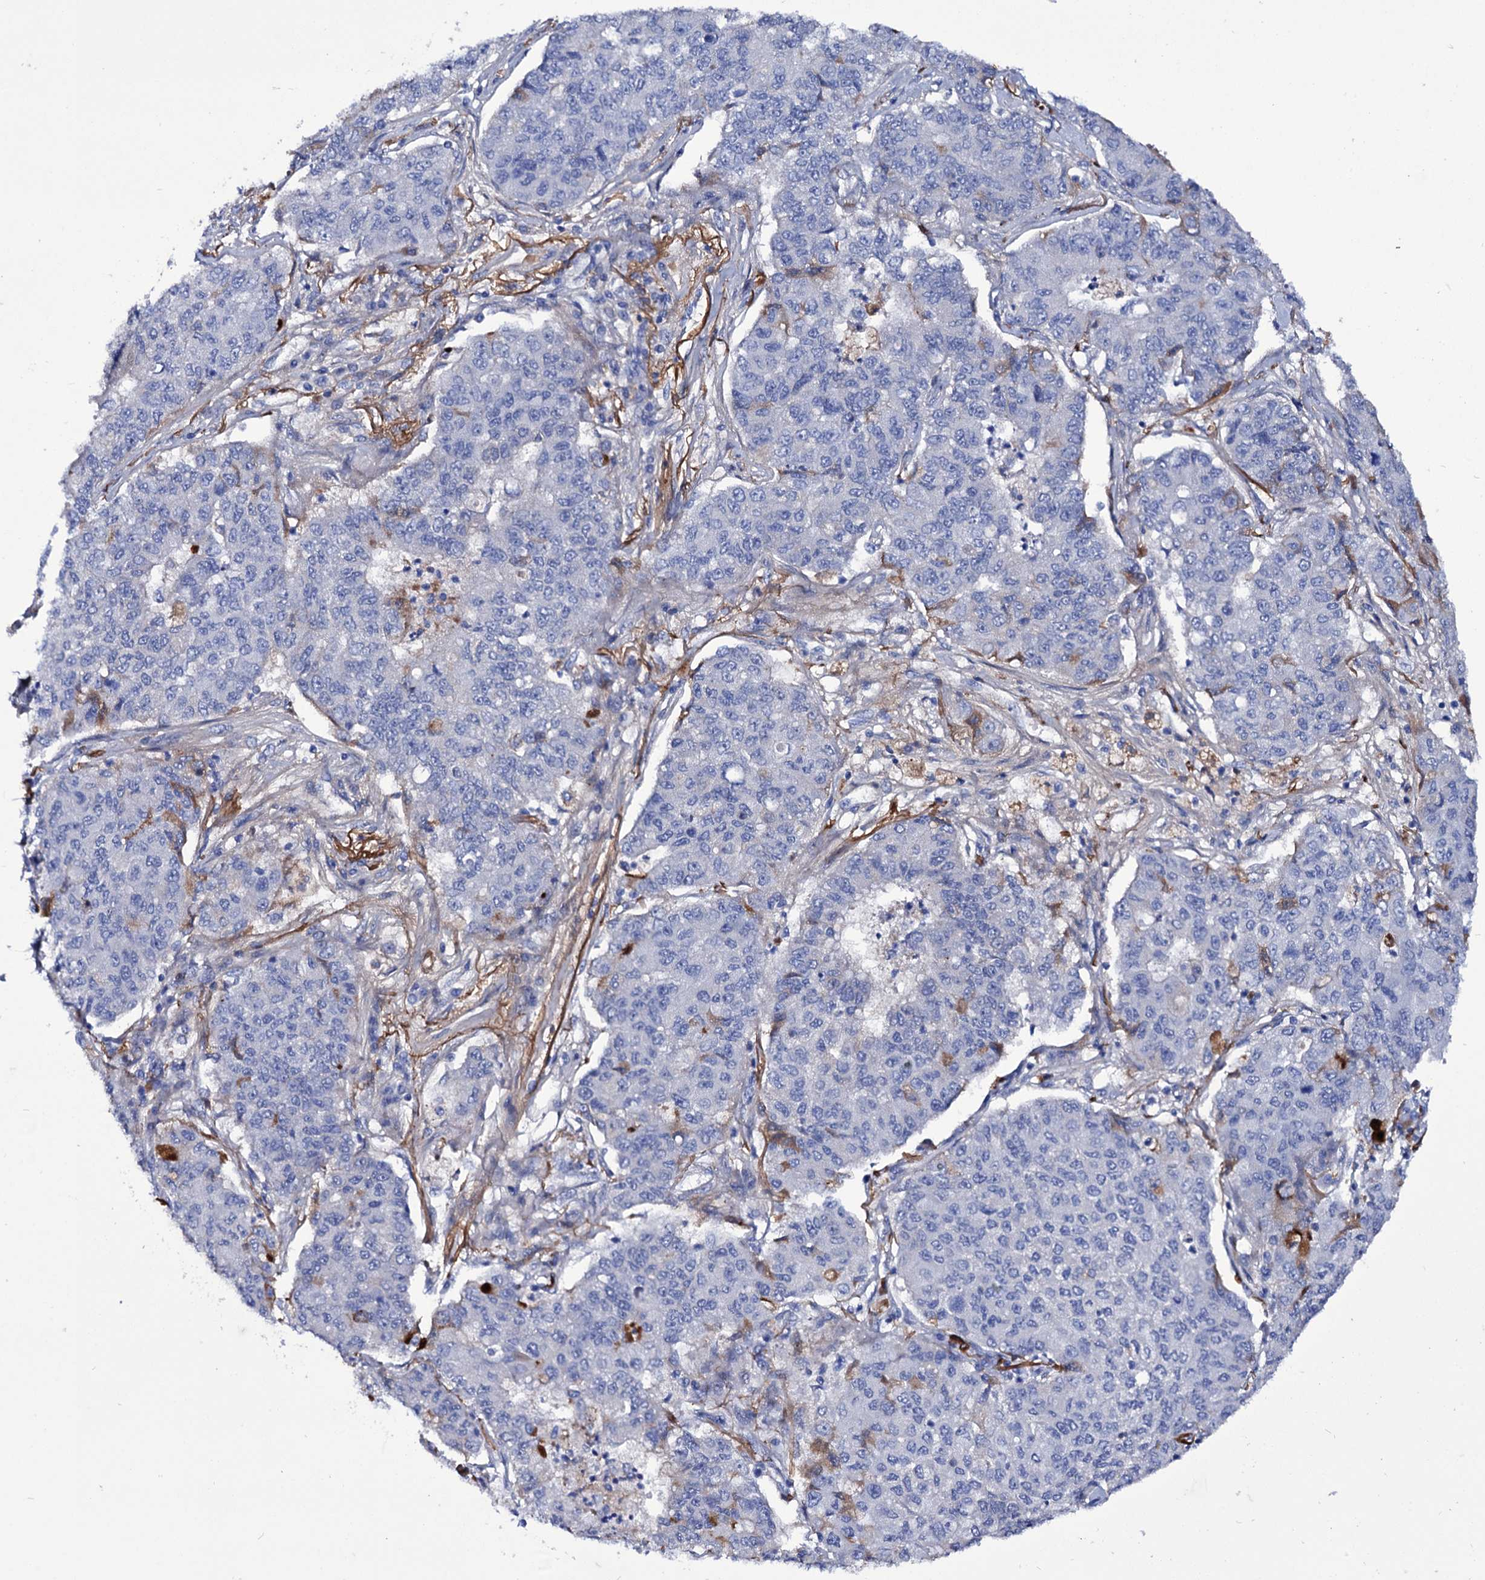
{"staining": {"intensity": "negative", "quantity": "none", "location": "none"}, "tissue": "lung cancer", "cell_type": "Tumor cells", "image_type": "cancer", "snomed": [{"axis": "morphology", "description": "Squamous cell carcinoma, NOS"}, {"axis": "topography", "description": "Lung"}], "caption": "Immunohistochemical staining of human lung cancer shows no significant expression in tumor cells. (Stains: DAB immunohistochemistry (IHC) with hematoxylin counter stain, Microscopy: brightfield microscopy at high magnification).", "gene": "AXL", "patient": {"sex": "male", "age": 74}}